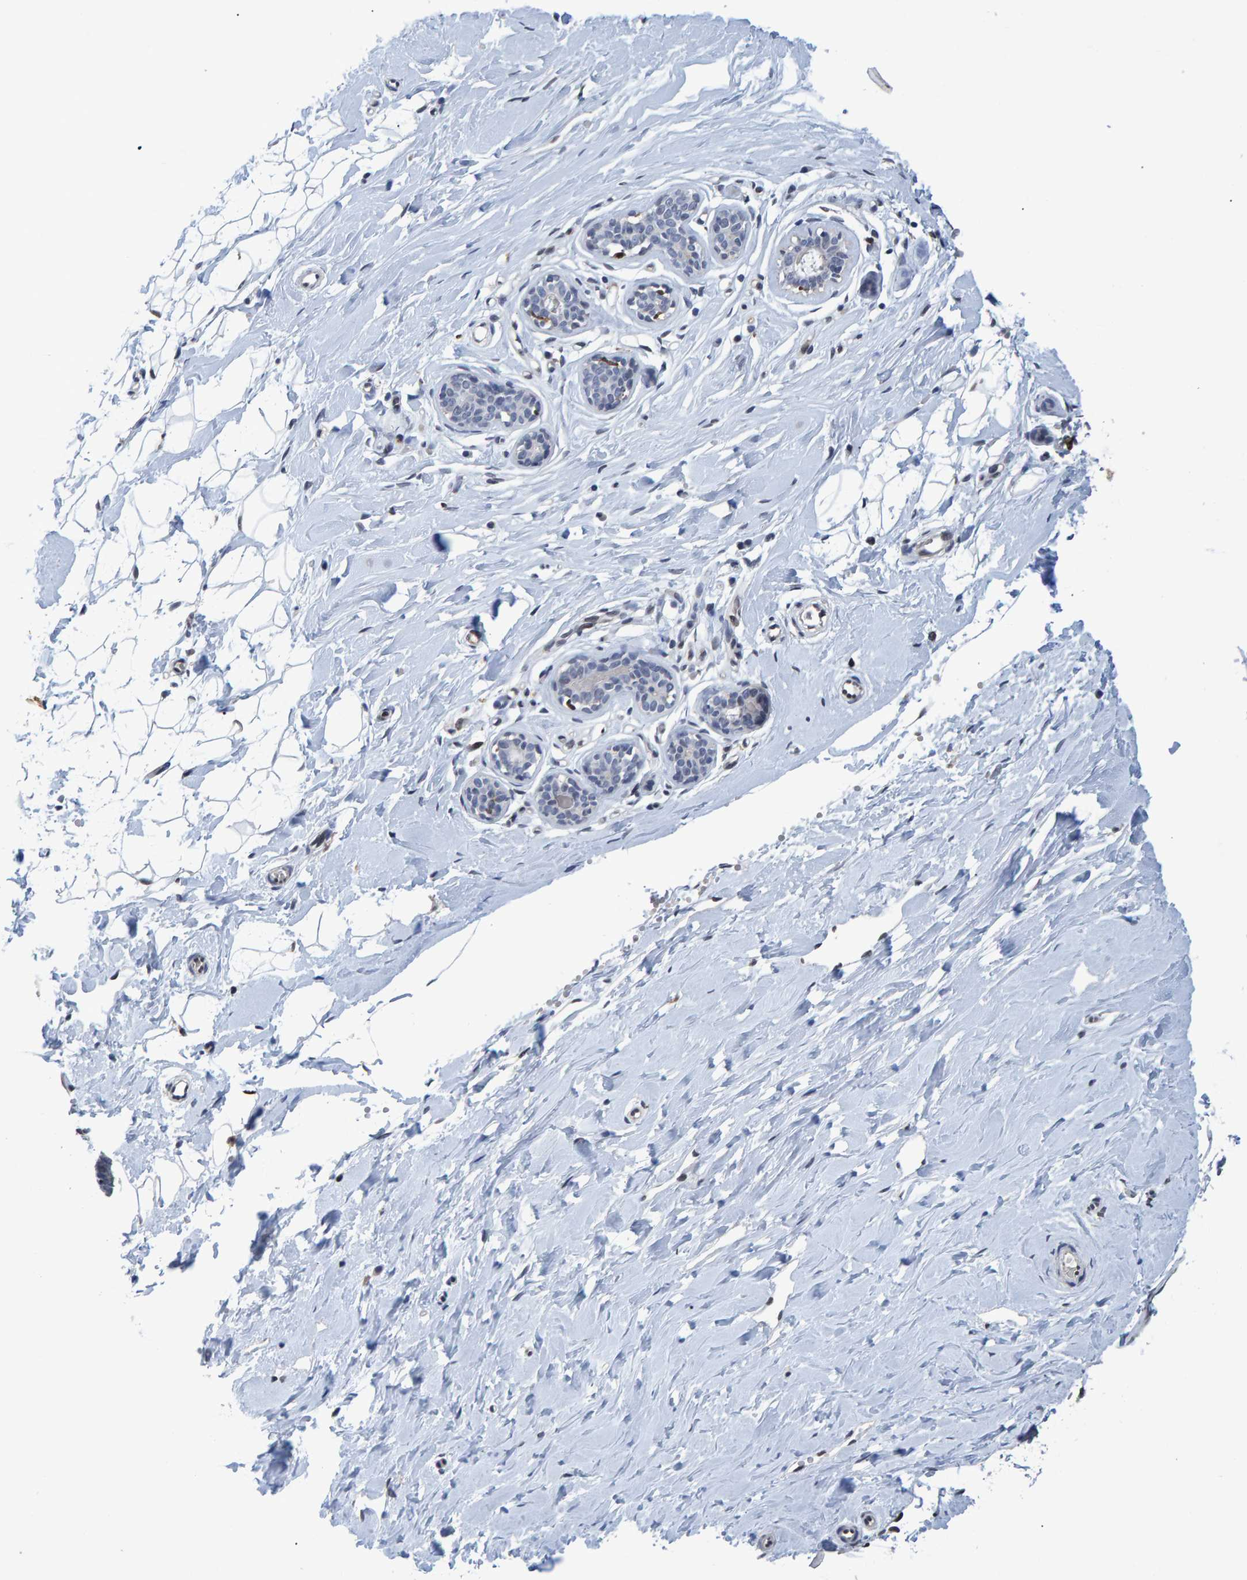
{"staining": {"intensity": "negative", "quantity": "none", "location": "none"}, "tissue": "breast", "cell_type": "Adipocytes", "image_type": "normal", "snomed": [{"axis": "morphology", "description": "Normal tissue, NOS"}, {"axis": "topography", "description": "Breast"}], "caption": "A histopathology image of human breast is negative for staining in adipocytes. (Brightfield microscopy of DAB immunohistochemistry (IHC) at high magnification).", "gene": "QKI", "patient": {"sex": "female", "age": 23}}